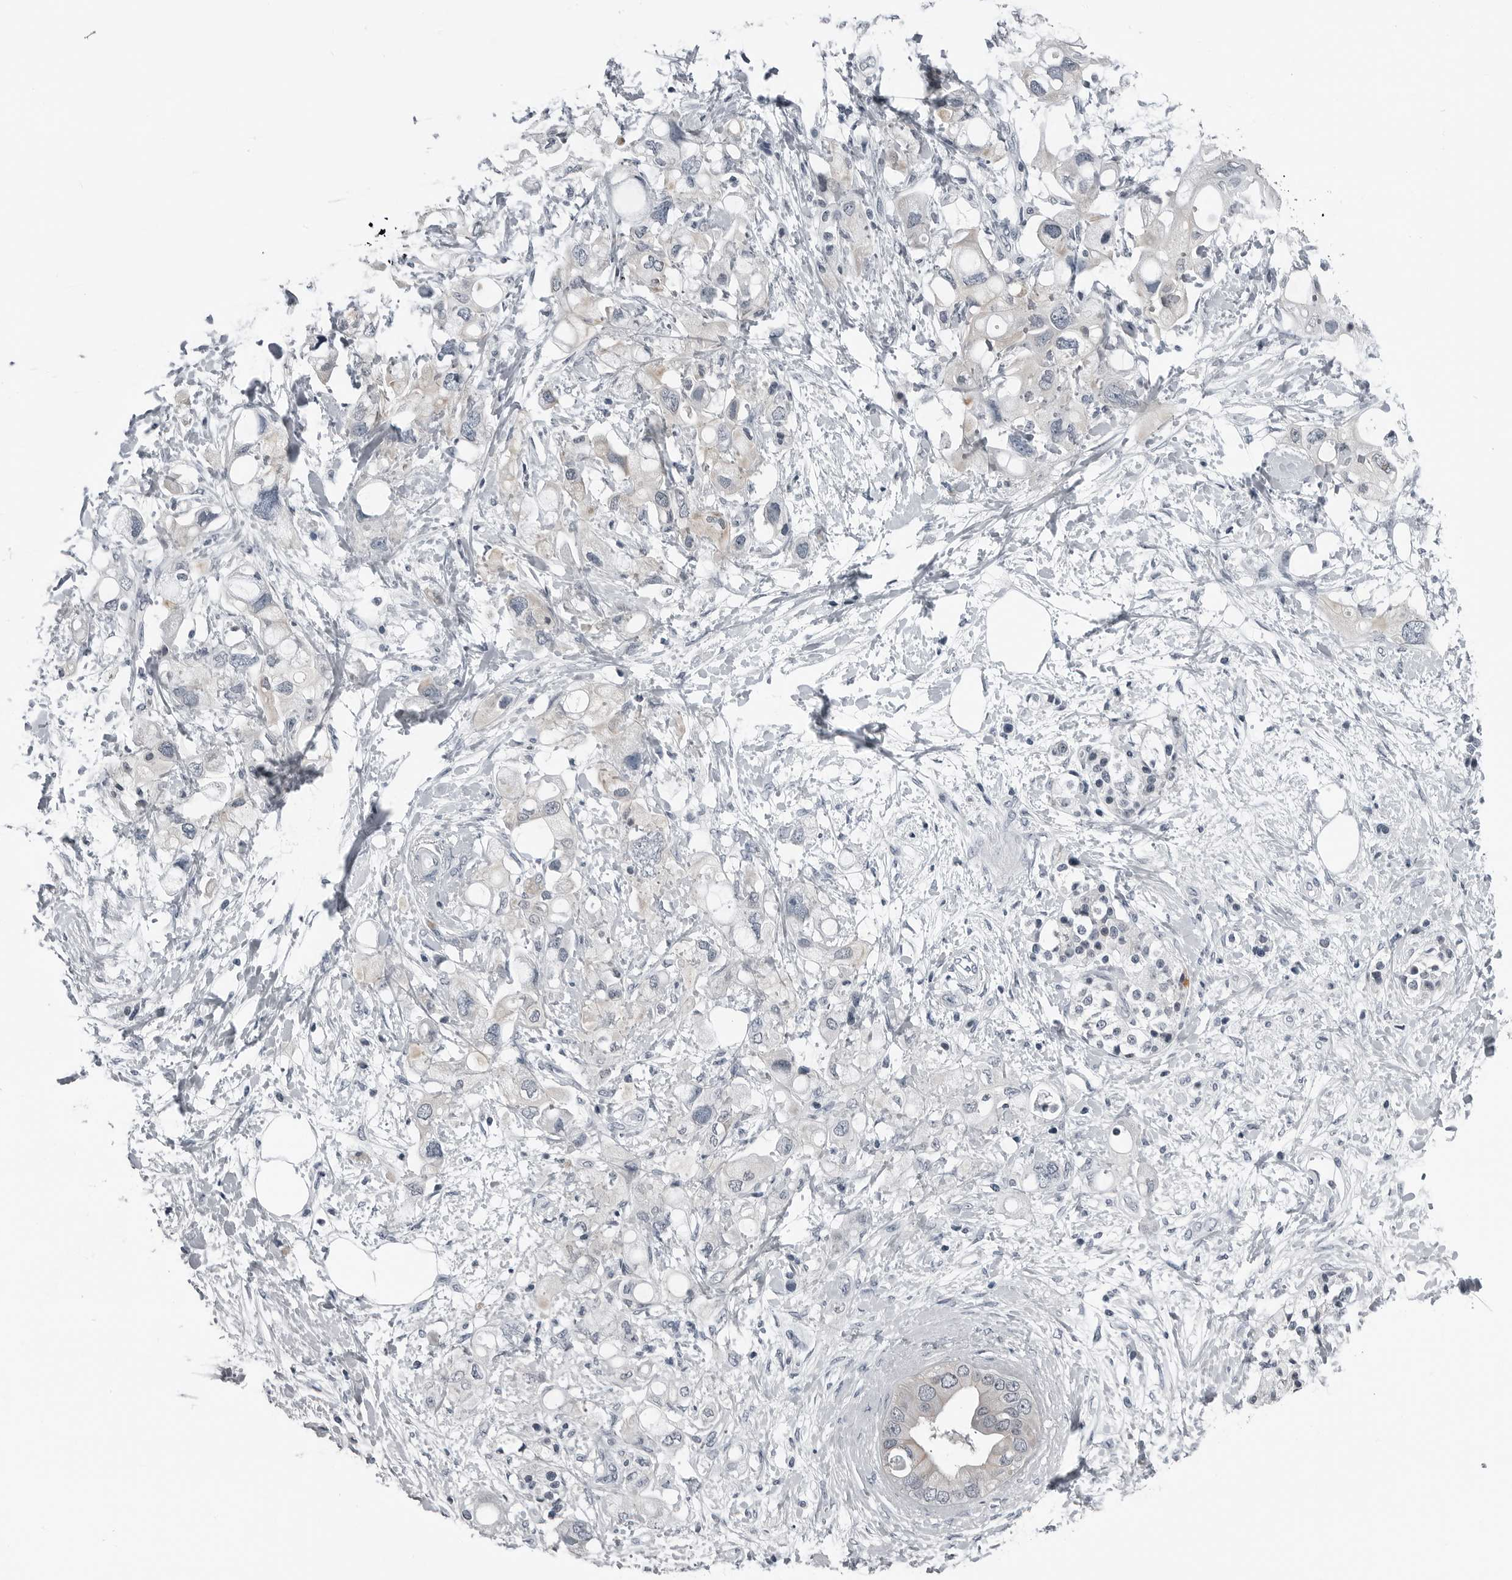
{"staining": {"intensity": "negative", "quantity": "none", "location": "none"}, "tissue": "pancreatic cancer", "cell_type": "Tumor cells", "image_type": "cancer", "snomed": [{"axis": "morphology", "description": "Adenocarcinoma, NOS"}, {"axis": "topography", "description": "Pancreas"}], "caption": "Photomicrograph shows no protein positivity in tumor cells of pancreatic adenocarcinoma tissue. (DAB (3,3'-diaminobenzidine) immunohistochemistry, high magnification).", "gene": "SPINK1", "patient": {"sex": "female", "age": 56}}